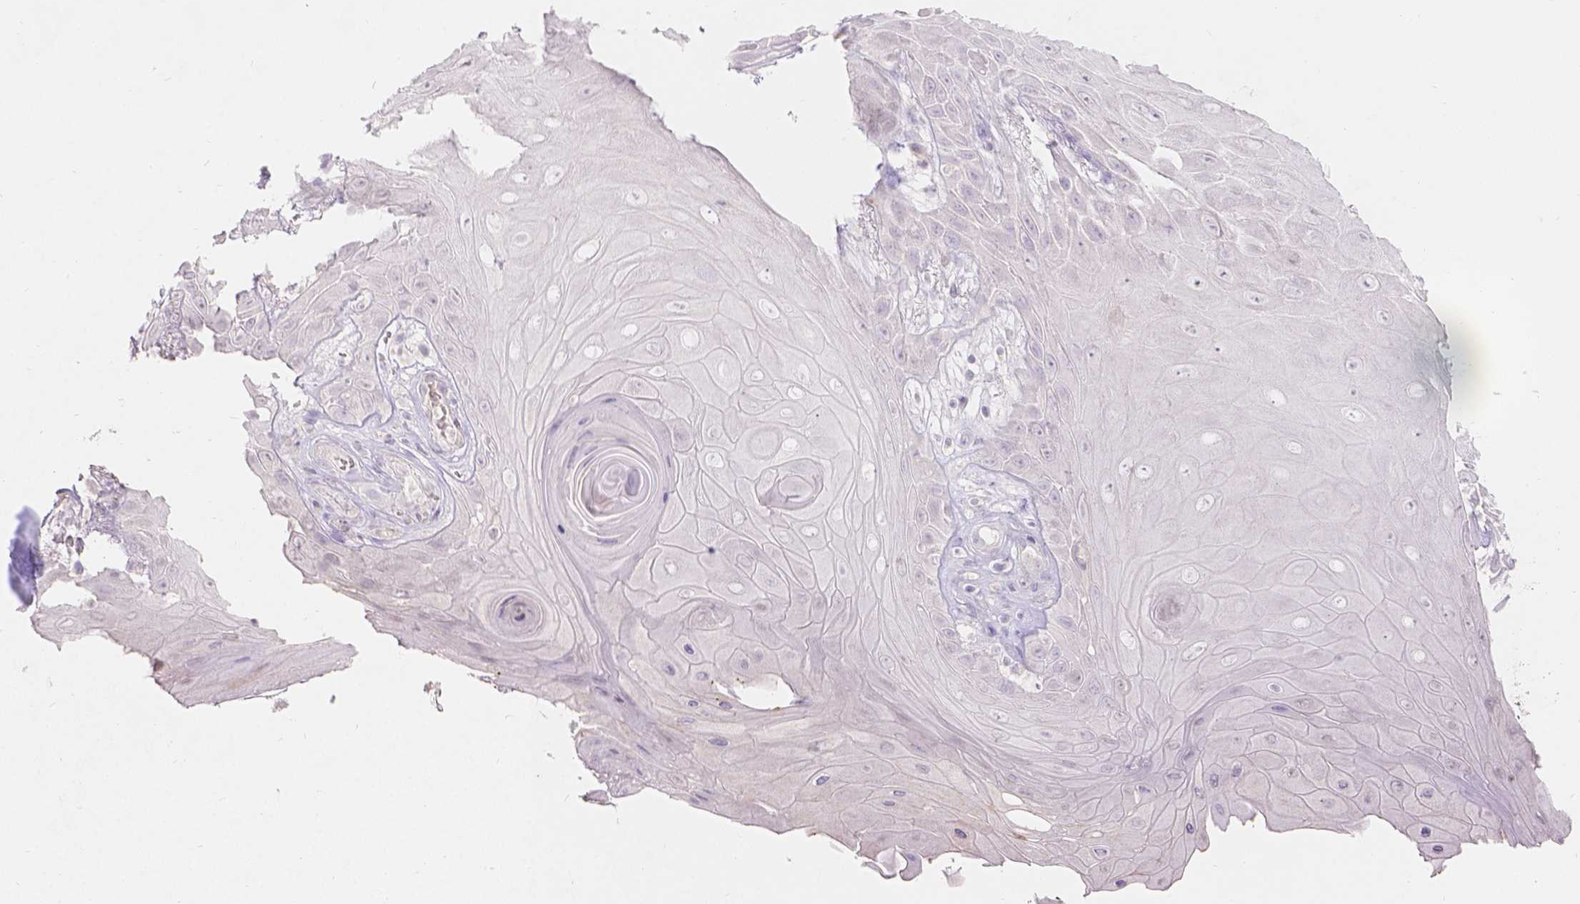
{"staining": {"intensity": "negative", "quantity": "none", "location": "none"}, "tissue": "skin cancer", "cell_type": "Tumor cells", "image_type": "cancer", "snomed": [{"axis": "morphology", "description": "Squamous cell carcinoma, NOS"}, {"axis": "topography", "description": "Skin"}], "caption": "Immunohistochemistry image of neoplastic tissue: human squamous cell carcinoma (skin) stained with DAB displays no significant protein expression in tumor cells.", "gene": "DCAF4L1", "patient": {"sex": "male", "age": 62}}